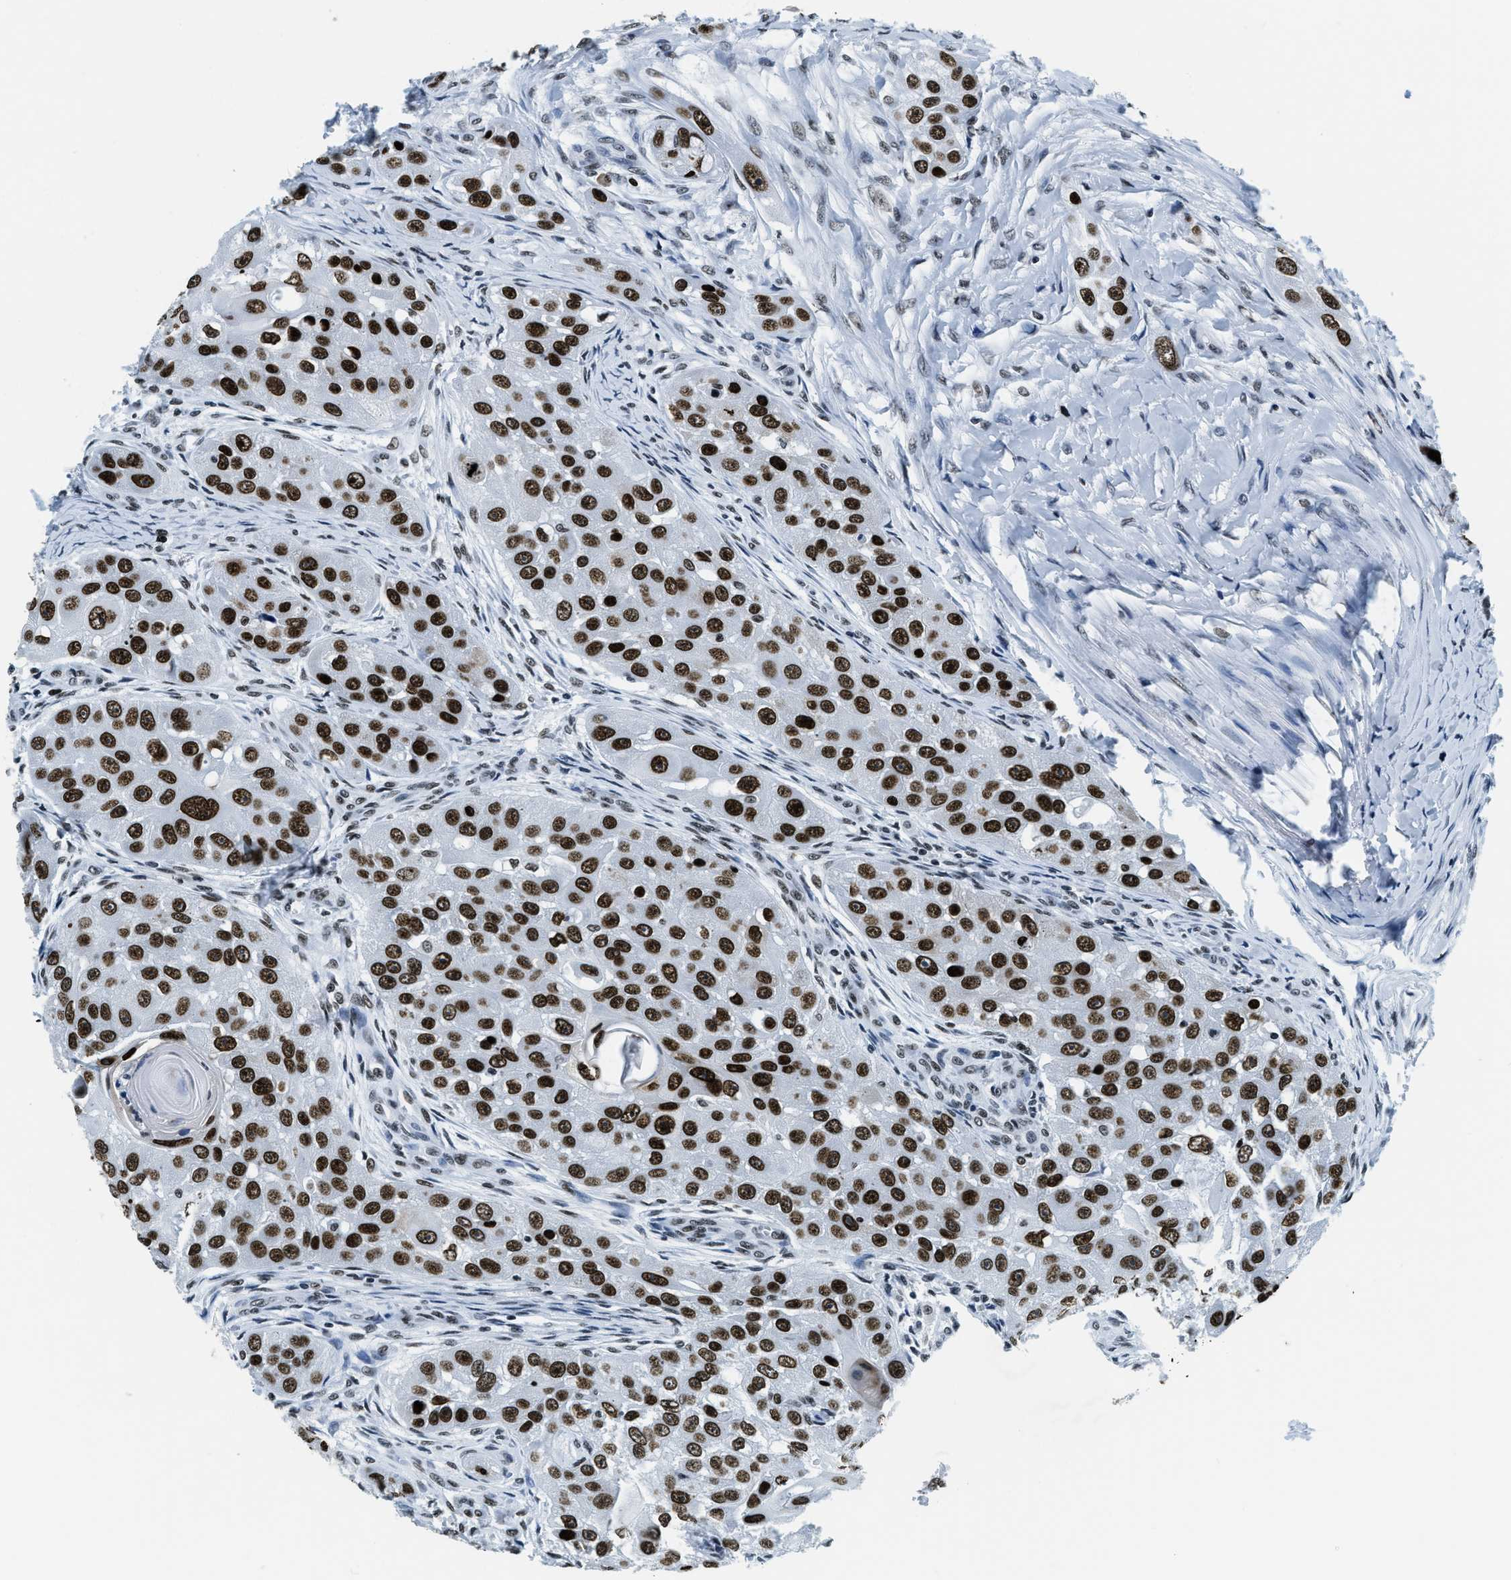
{"staining": {"intensity": "strong", "quantity": ">75%", "location": "nuclear"}, "tissue": "head and neck cancer", "cell_type": "Tumor cells", "image_type": "cancer", "snomed": [{"axis": "morphology", "description": "Normal tissue, NOS"}, {"axis": "morphology", "description": "Squamous cell carcinoma, NOS"}, {"axis": "topography", "description": "Skeletal muscle"}, {"axis": "topography", "description": "Head-Neck"}], "caption": "Protein staining shows strong nuclear expression in approximately >75% of tumor cells in head and neck squamous cell carcinoma.", "gene": "TOP1", "patient": {"sex": "male", "age": 51}}